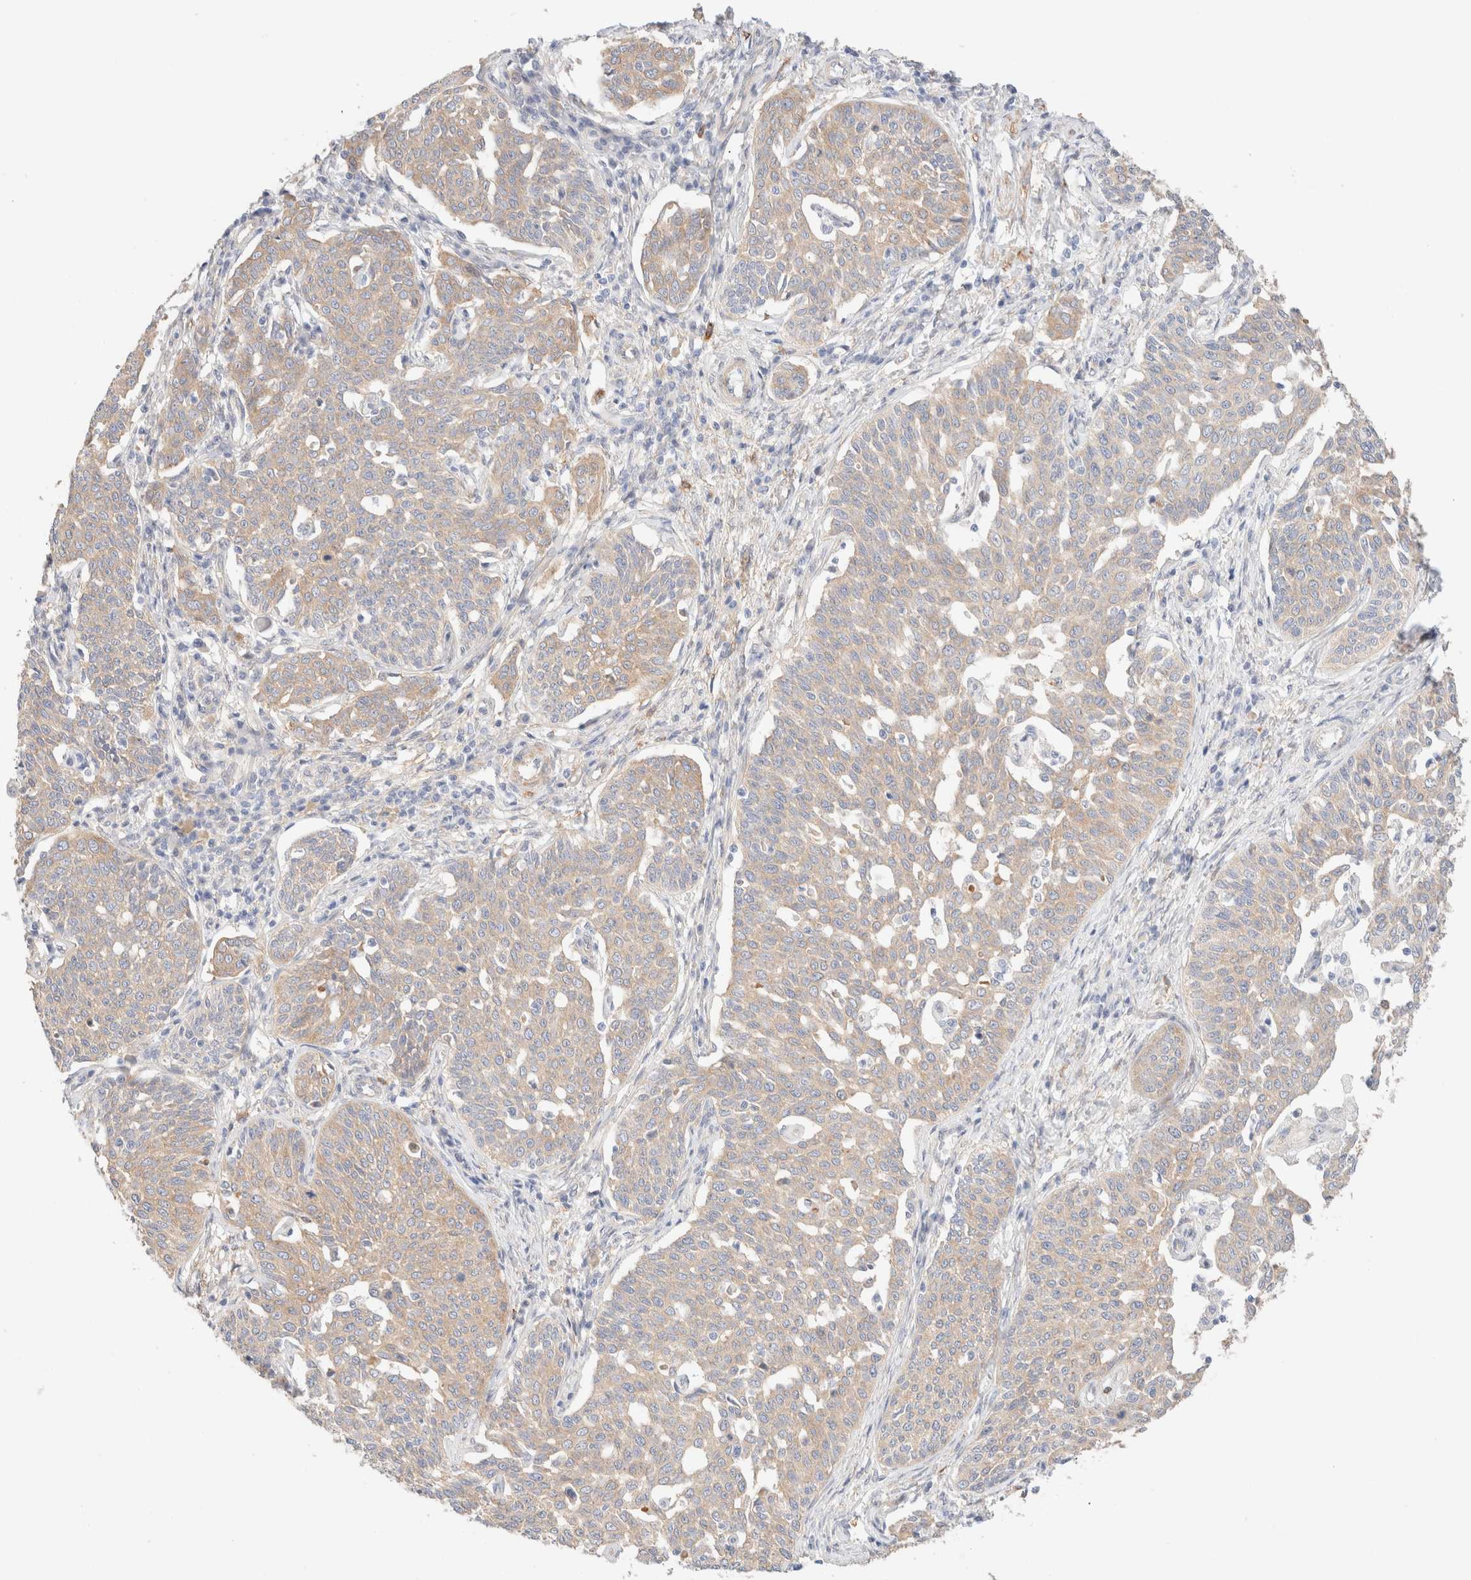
{"staining": {"intensity": "weak", "quantity": "25%-75%", "location": "cytoplasmic/membranous"}, "tissue": "cervical cancer", "cell_type": "Tumor cells", "image_type": "cancer", "snomed": [{"axis": "morphology", "description": "Squamous cell carcinoma, NOS"}, {"axis": "topography", "description": "Cervix"}], "caption": "High-magnification brightfield microscopy of cervical cancer (squamous cell carcinoma) stained with DAB (3,3'-diaminobenzidine) (brown) and counterstained with hematoxylin (blue). tumor cells exhibit weak cytoplasmic/membranous positivity is identified in approximately25%-75% of cells. Ihc stains the protein of interest in brown and the nuclei are stained blue.", "gene": "NIBAN2", "patient": {"sex": "female", "age": 34}}